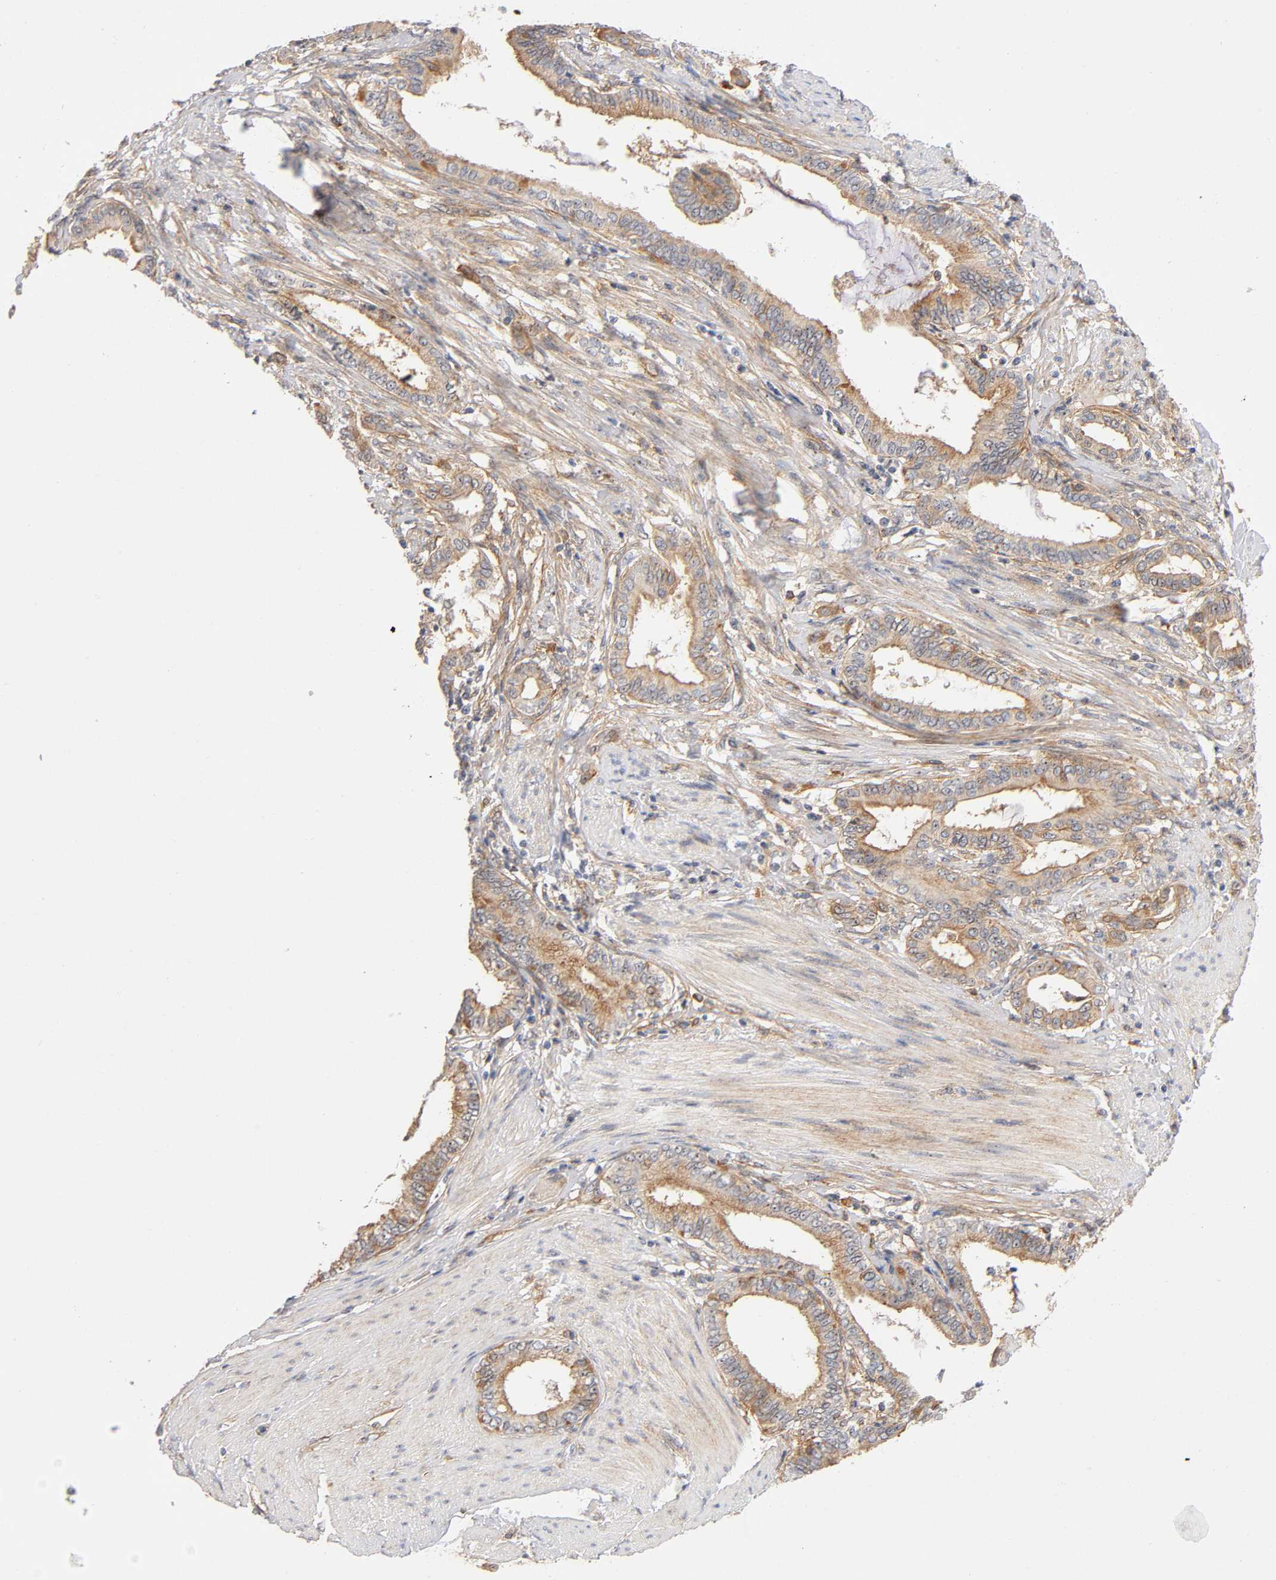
{"staining": {"intensity": "moderate", "quantity": ">75%", "location": "cytoplasmic/membranous"}, "tissue": "pancreatic cancer", "cell_type": "Tumor cells", "image_type": "cancer", "snomed": [{"axis": "morphology", "description": "Adenocarcinoma, NOS"}, {"axis": "topography", "description": "Pancreas"}], "caption": "The micrograph shows immunohistochemical staining of pancreatic cancer (adenocarcinoma). There is moderate cytoplasmic/membranous positivity is identified in approximately >75% of tumor cells. (DAB (3,3'-diaminobenzidine) IHC with brightfield microscopy, high magnification).", "gene": "PLD1", "patient": {"sex": "female", "age": 64}}